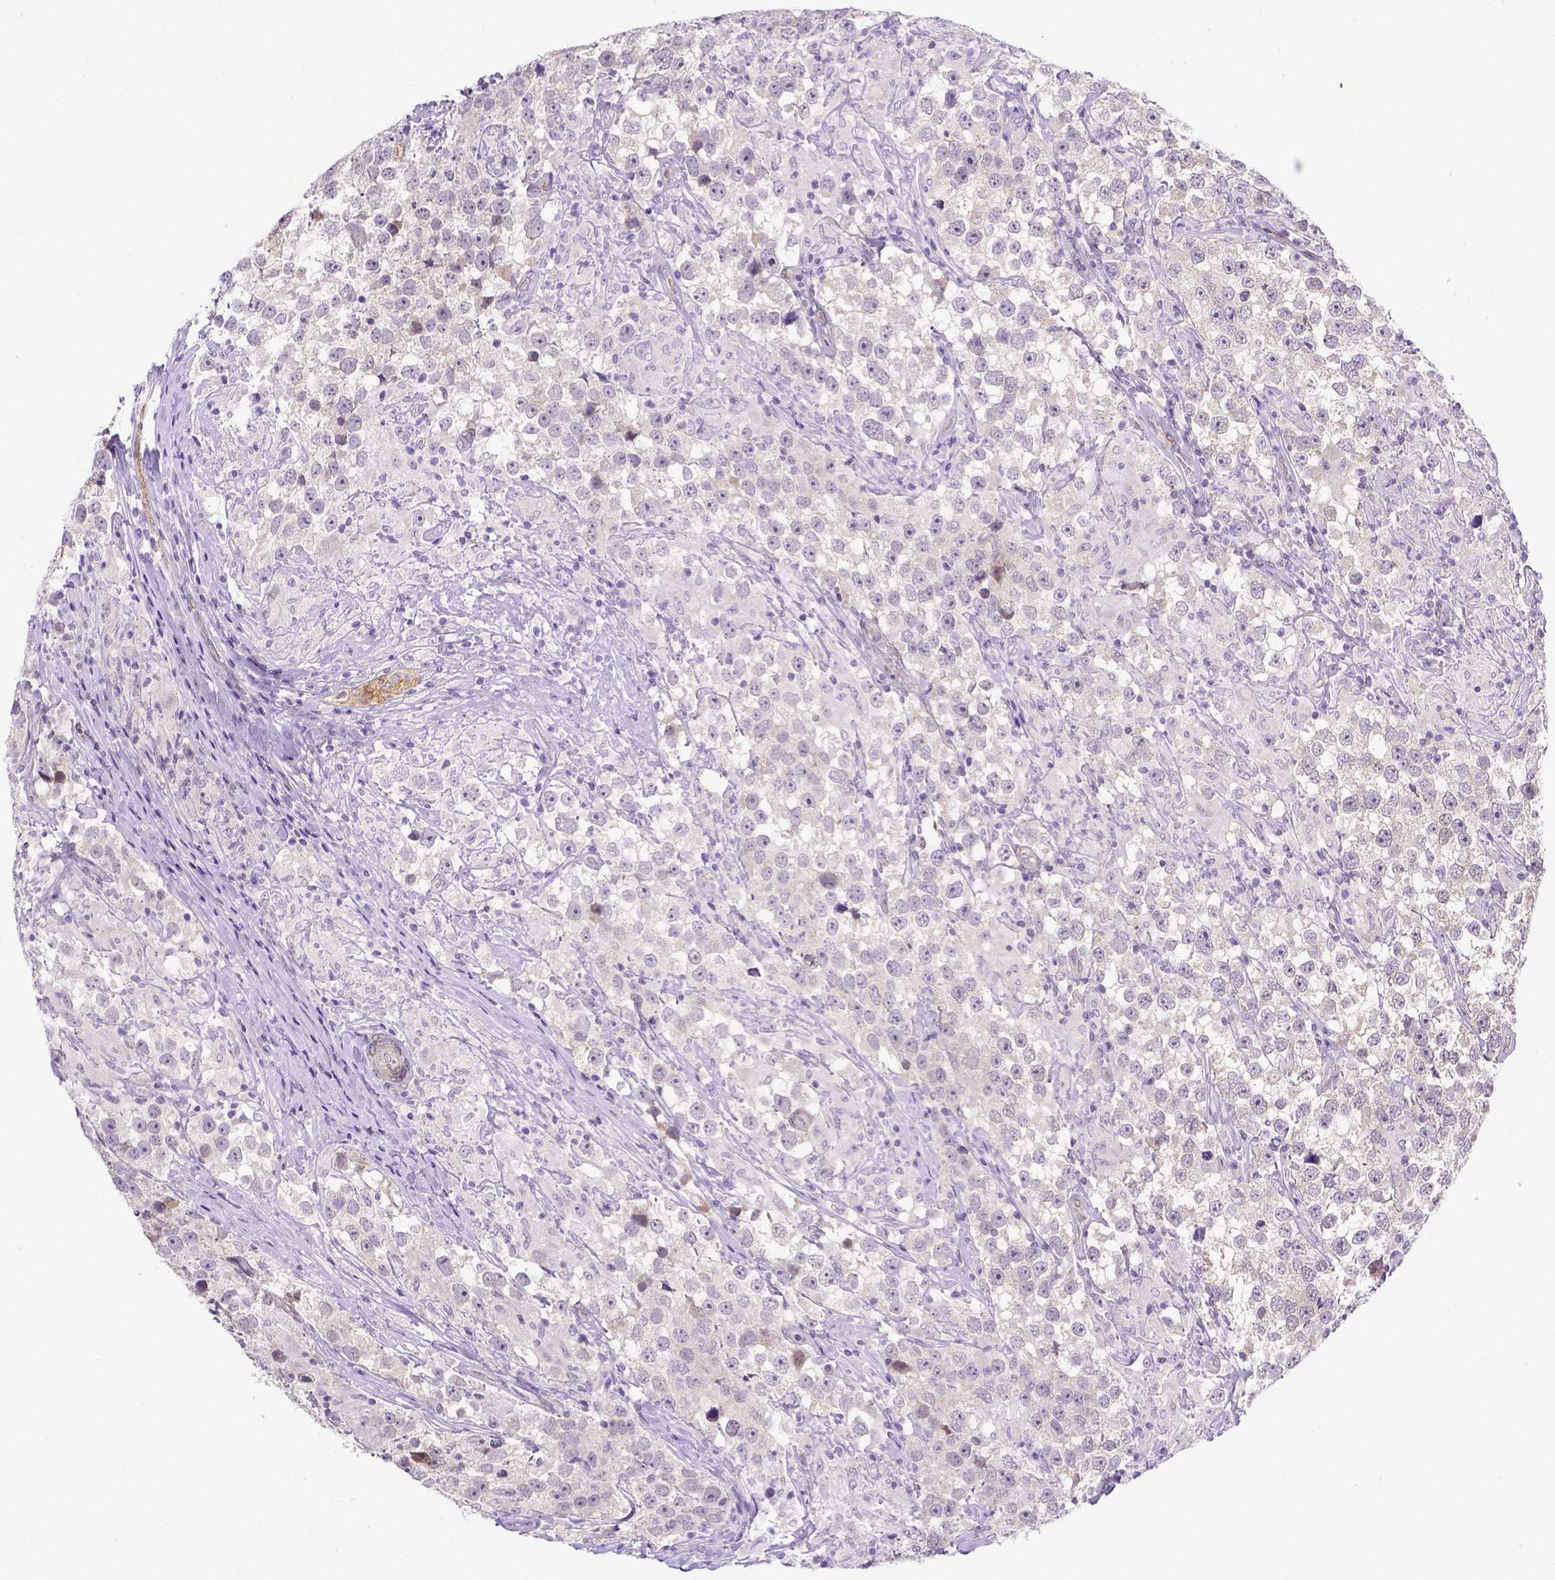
{"staining": {"intensity": "negative", "quantity": "none", "location": "none"}, "tissue": "testis cancer", "cell_type": "Tumor cells", "image_type": "cancer", "snomed": [{"axis": "morphology", "description": "Seminoma, NOS"}, {"axis": "topography", "description": "Testis"}], "caption": "The photomicrograph exhibits no staining of tumor cells in testis cancer (seminoma).", "gene": "BTN1A1", "patient": {"sex": "male", "age": 46}}